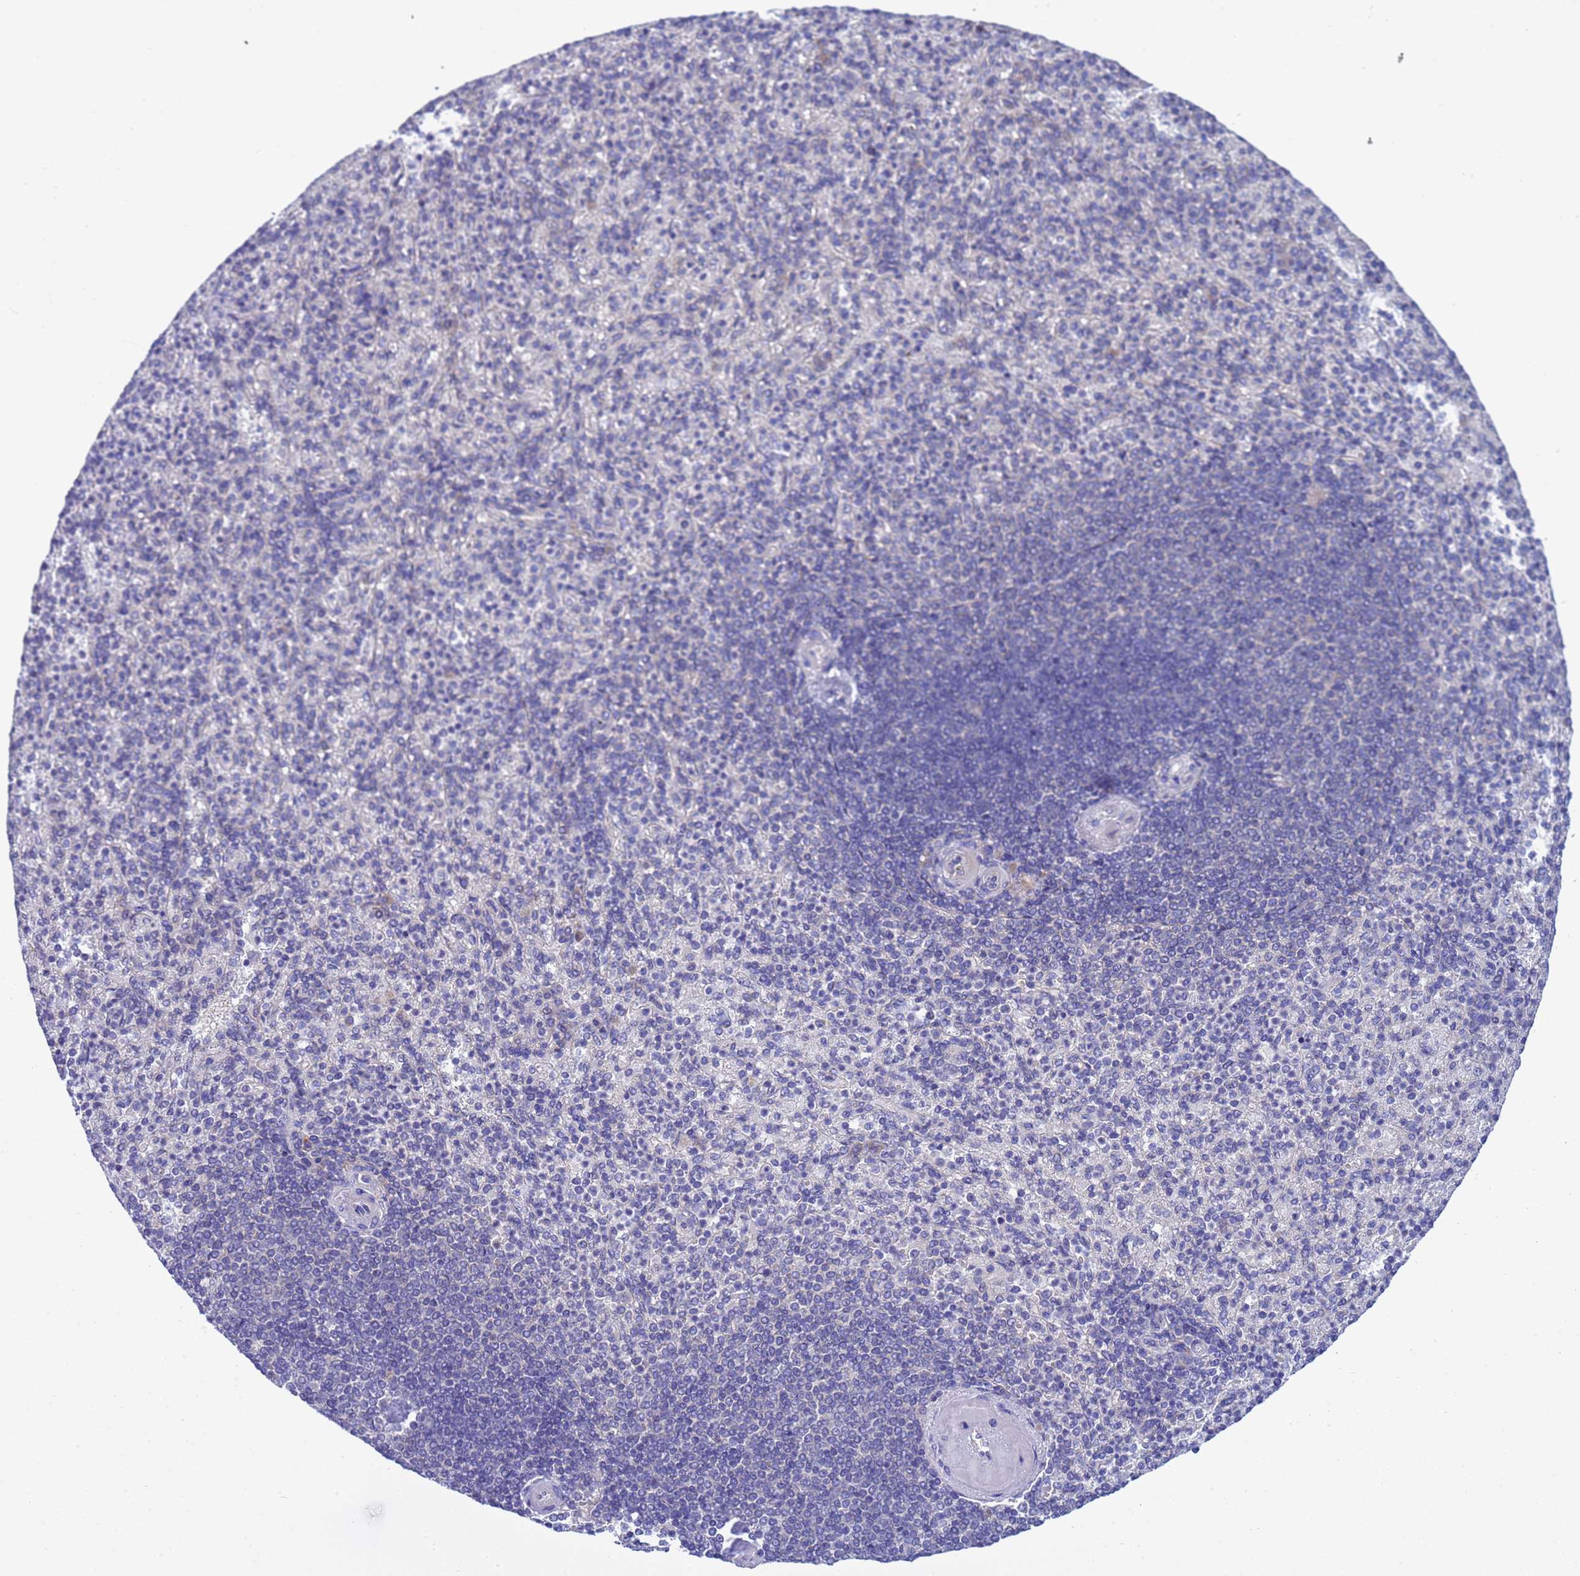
{"staining": {"intensity": "negative", "quantity": "none", "location": "none"}, "tissue": "spleen", "cell_type": "Cells in red pulp", "image_type": "normal", "snomed": [{"axis": "morphology", "description": "Normal tissue, NOS"}, {"axis": "topography", "description": "Spleen"}], "caption": "The IHC image has no significant expression in cells in red pulp of spleen. (DAB immunohistochemistry with hematoxylin counter stain).", "gene": "RC3H2", "patient": {"sex": "female", "age": 74}}